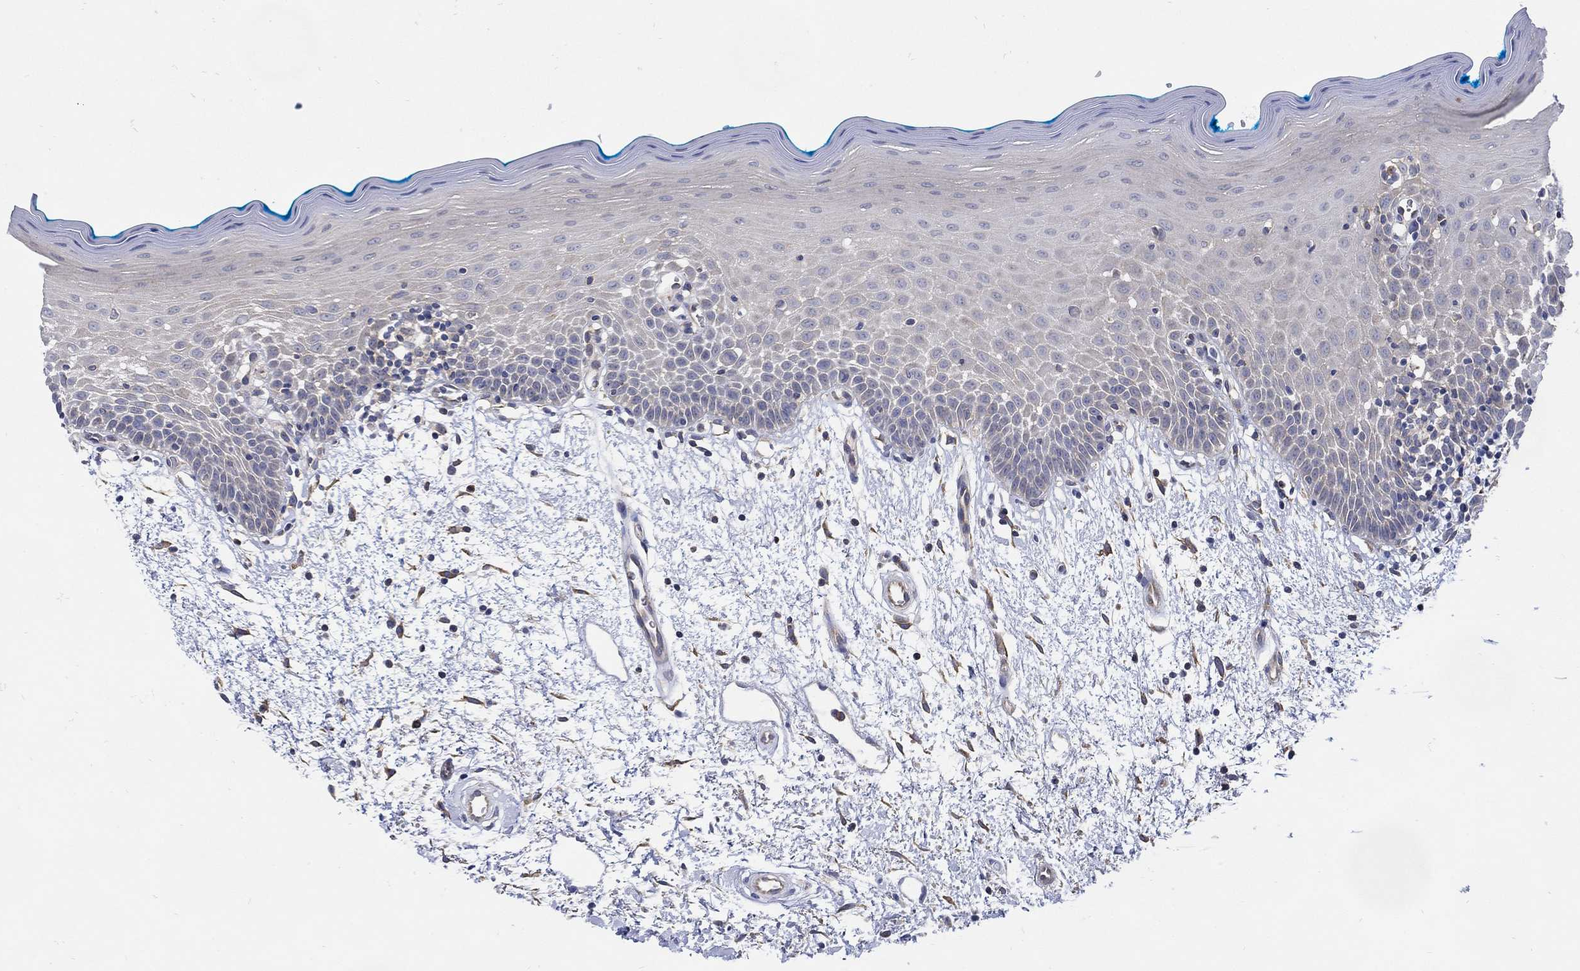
{"staining": {"intensity": "negative", "quantity": "none", "location": "none"}, "tissue": "oral mucosa", "cell_type": "Squamous epithelial cells", "image_type": "normal", "snomed": [{"axis": "morphology", "description": "Normal tissue, NOS"}, {"axis": "morphology", "description": "Squamous cell carcinoma, NOS"}, {"axis": "topography", "description": "Oral tissue"}, {"axis": "topography", "description": "Head-Neck"}], "caption": "IHC image of unremarkable oral mucosa: oral mucosa stained with DAB exhibits no significant protein staining in squamous epithelial cells.", "gene": "TEKT3", "patient": {"sex": "female", "age": 75}}